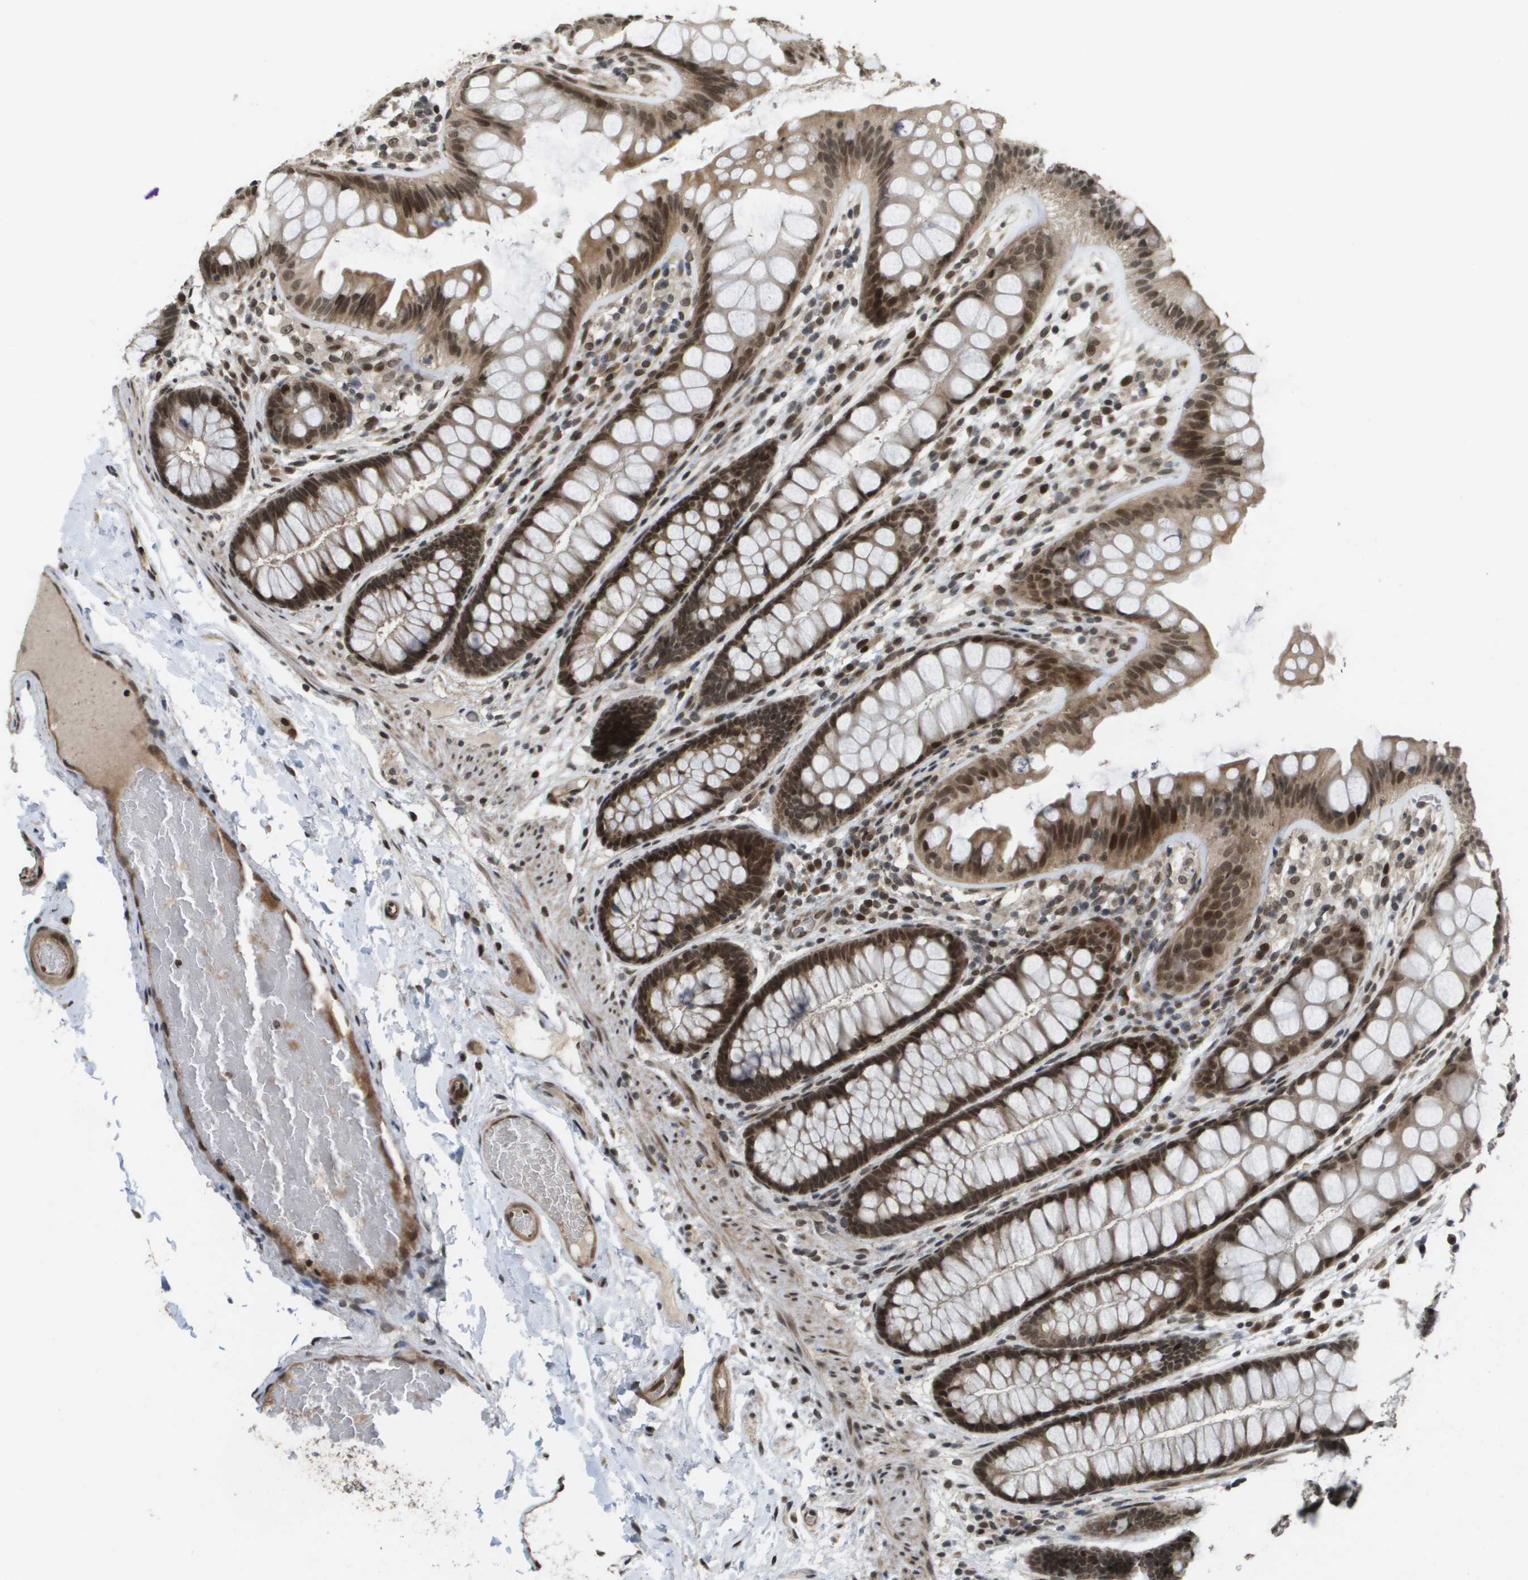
{"staining": {"intensity": "moderate", "quantity": ">75%", "location": "cytoplasmic/membranous,nuclear"}, "tissue": "colon", "cell_type": "Endothelial cells", "image_type": "normal", "snomed": [{"axis": "morphology", "description": "Normal tissue, NOS"}, {"axis": "topography", "description": "Colon"}], "caption": "A high-resolution photomicrograph shows IHC staining of normal colon, which reveals moderate cytoplasmic/membranous,nuclear expression in approximately >75% of endothelial cells.", "gene": "KAT5", "patient": {"sex": "female", "age": 56}}